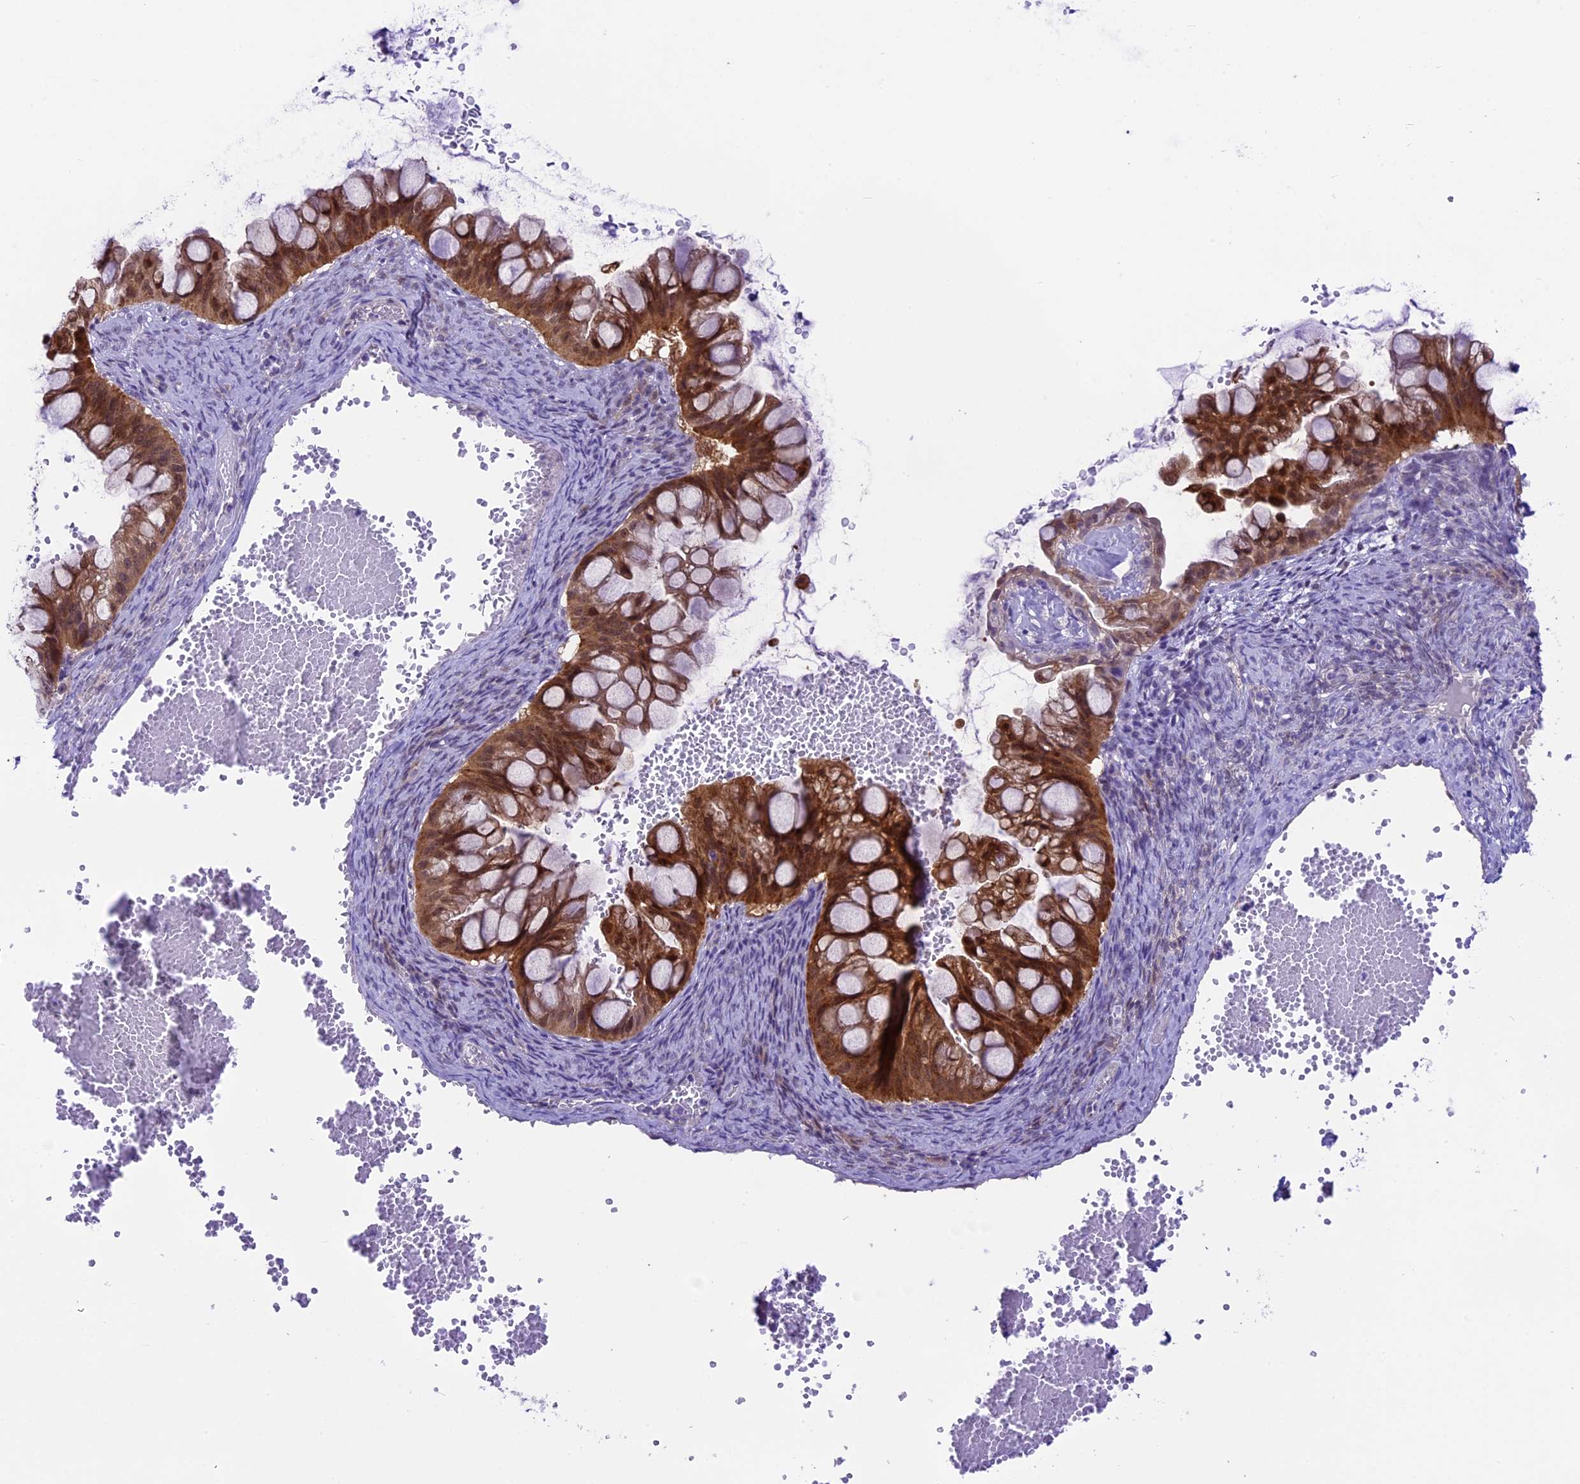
{"staining": {"intensity": "strong", "quantity": "25%-75%", "location": "cytoplasmic/membranous,nuclear"}, "tissue": "ovarian cancer", "cell_type": "Tumor cells", "image_type": "cancer", "snomed": [{"axis": "morphology", "description": "Cystadenocarcinoma, mucinous, NOS"}, {"axis": "topography", "description": "Ovary"}], "caption": "DAB (3,3'-diaminobenzidine) immunohistochemical staining of ovarian cancer displays strong cytoplasmic/membranous and nuclear protein positivity in about 25%-75% of tumor cells.", "gene": "PRR15", "patient": {"sex": "female", "age": 73}}